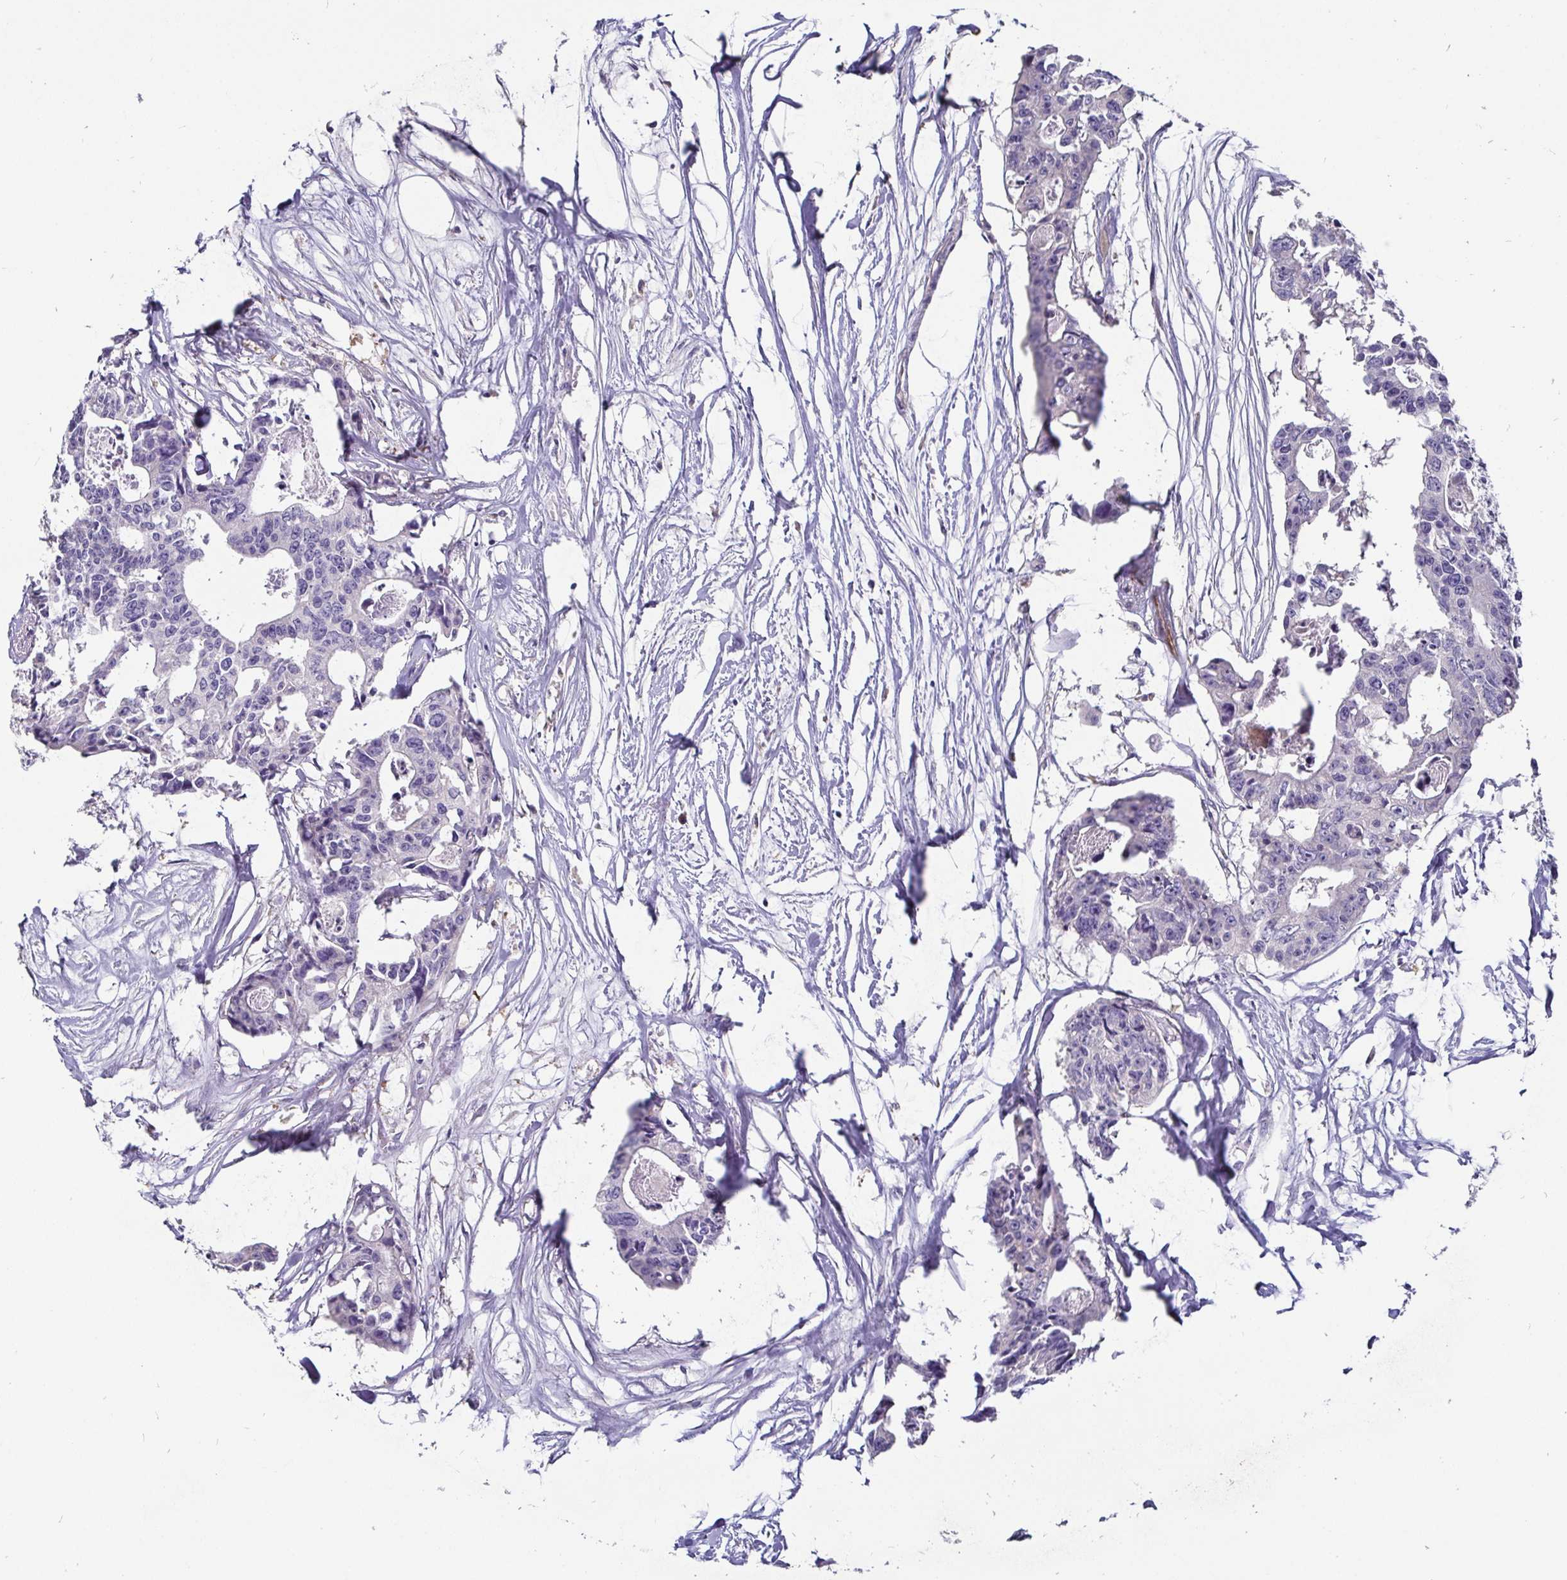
{"staining": {"intensity": "negative", "quantity": "none", "location": "none"}, "tissue": "colorectal cancer", "cell_type": "Tumor cells", "image_type": "cancer", "snomed": [{"axis": "morphology", "description": "Adenocarcinoma, NOS"}, {"axis": "topography", "description": "Rectum"}], "caption": "Tumor cells show no significant staining in adenocarcinoma (colorectal).", "gene": "ADAMTS6", "patient": {"sex": "male", "age": 57}}